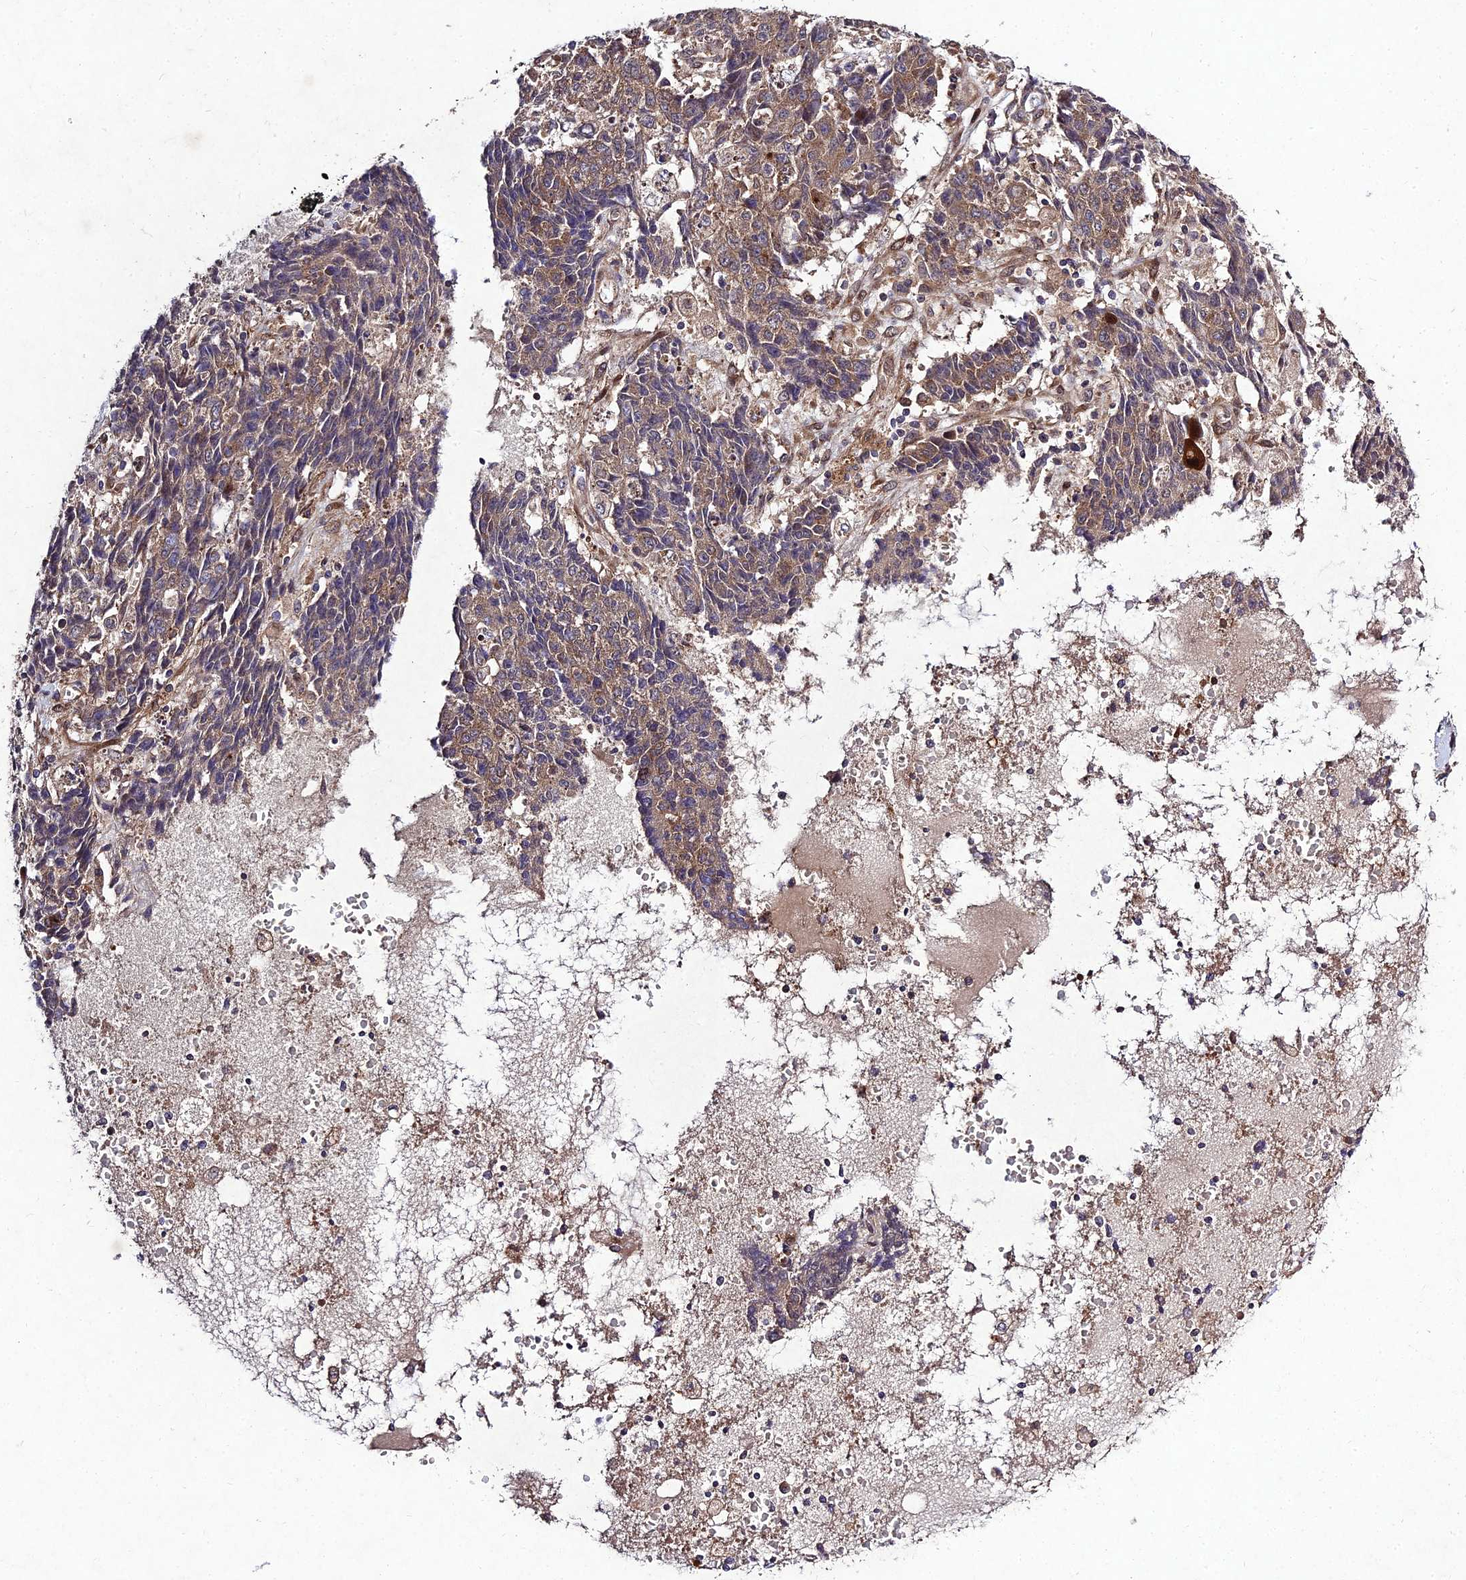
{"staining": {"intensity": "moderate", "quantity": "25%-75%", "location": "cytoplasmic/membranous"}, "tissue": "ovarian cancer", "cell_type": "Tumor cells", "image_type": "cancer", "snomed": [{"axis": "morphology", "description": "Carcinoma, endometroid"}, {"axis": "topography", "description": "Ovary"}], "caption": "The photomicrograph demonstrates immunohistochemical staining of ovarian cancer (endometroid carcinoma). There is moderate cytoplasmic/membranous positivity is seen in about 25%-75% of tumor cells. The protein is shown in brown color, while the nuclei are stained blue.", "gene": "MKKS", "patient": {"sex": "female", "age": 42}}